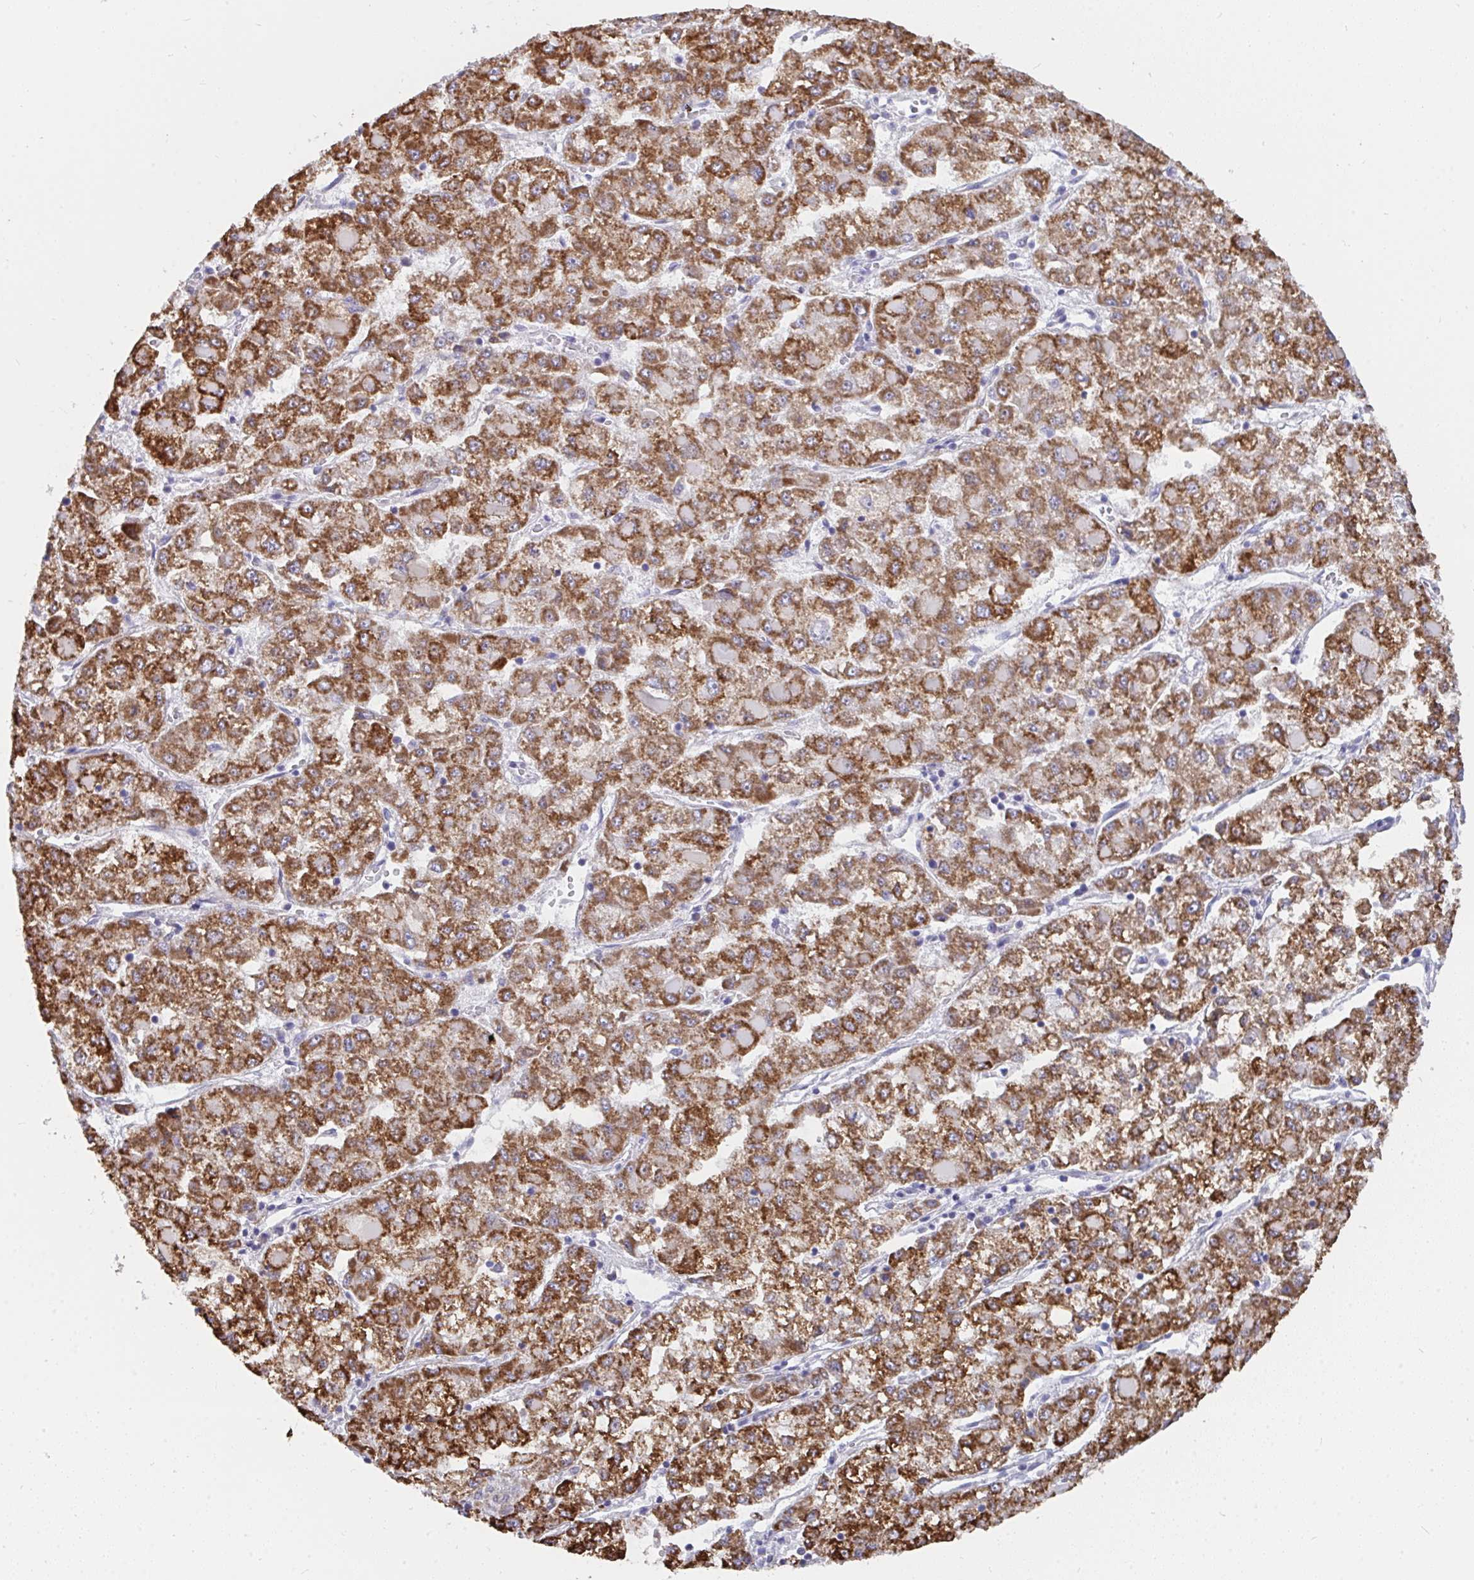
{"staining": {"intensity": "strong", "quantity": ">75%", "location": "cytoplasmic/membranous"}, "tissue": "liver cancer", "cell_type": "Tumor cells", "image_type": "cancer", "snomed": [{"axis": "morphology", "description": "Carcinoma, Hepatocellular, NOS"}, {"axis": "topography", "description": "Liver"}], "caption": "Human liver hepatocellular carcinoma stained with a protein marker demonstrates strong staining in tumor cells.", "gene": "AIFM1", "patient": {"sex": "male", "age": 40}}